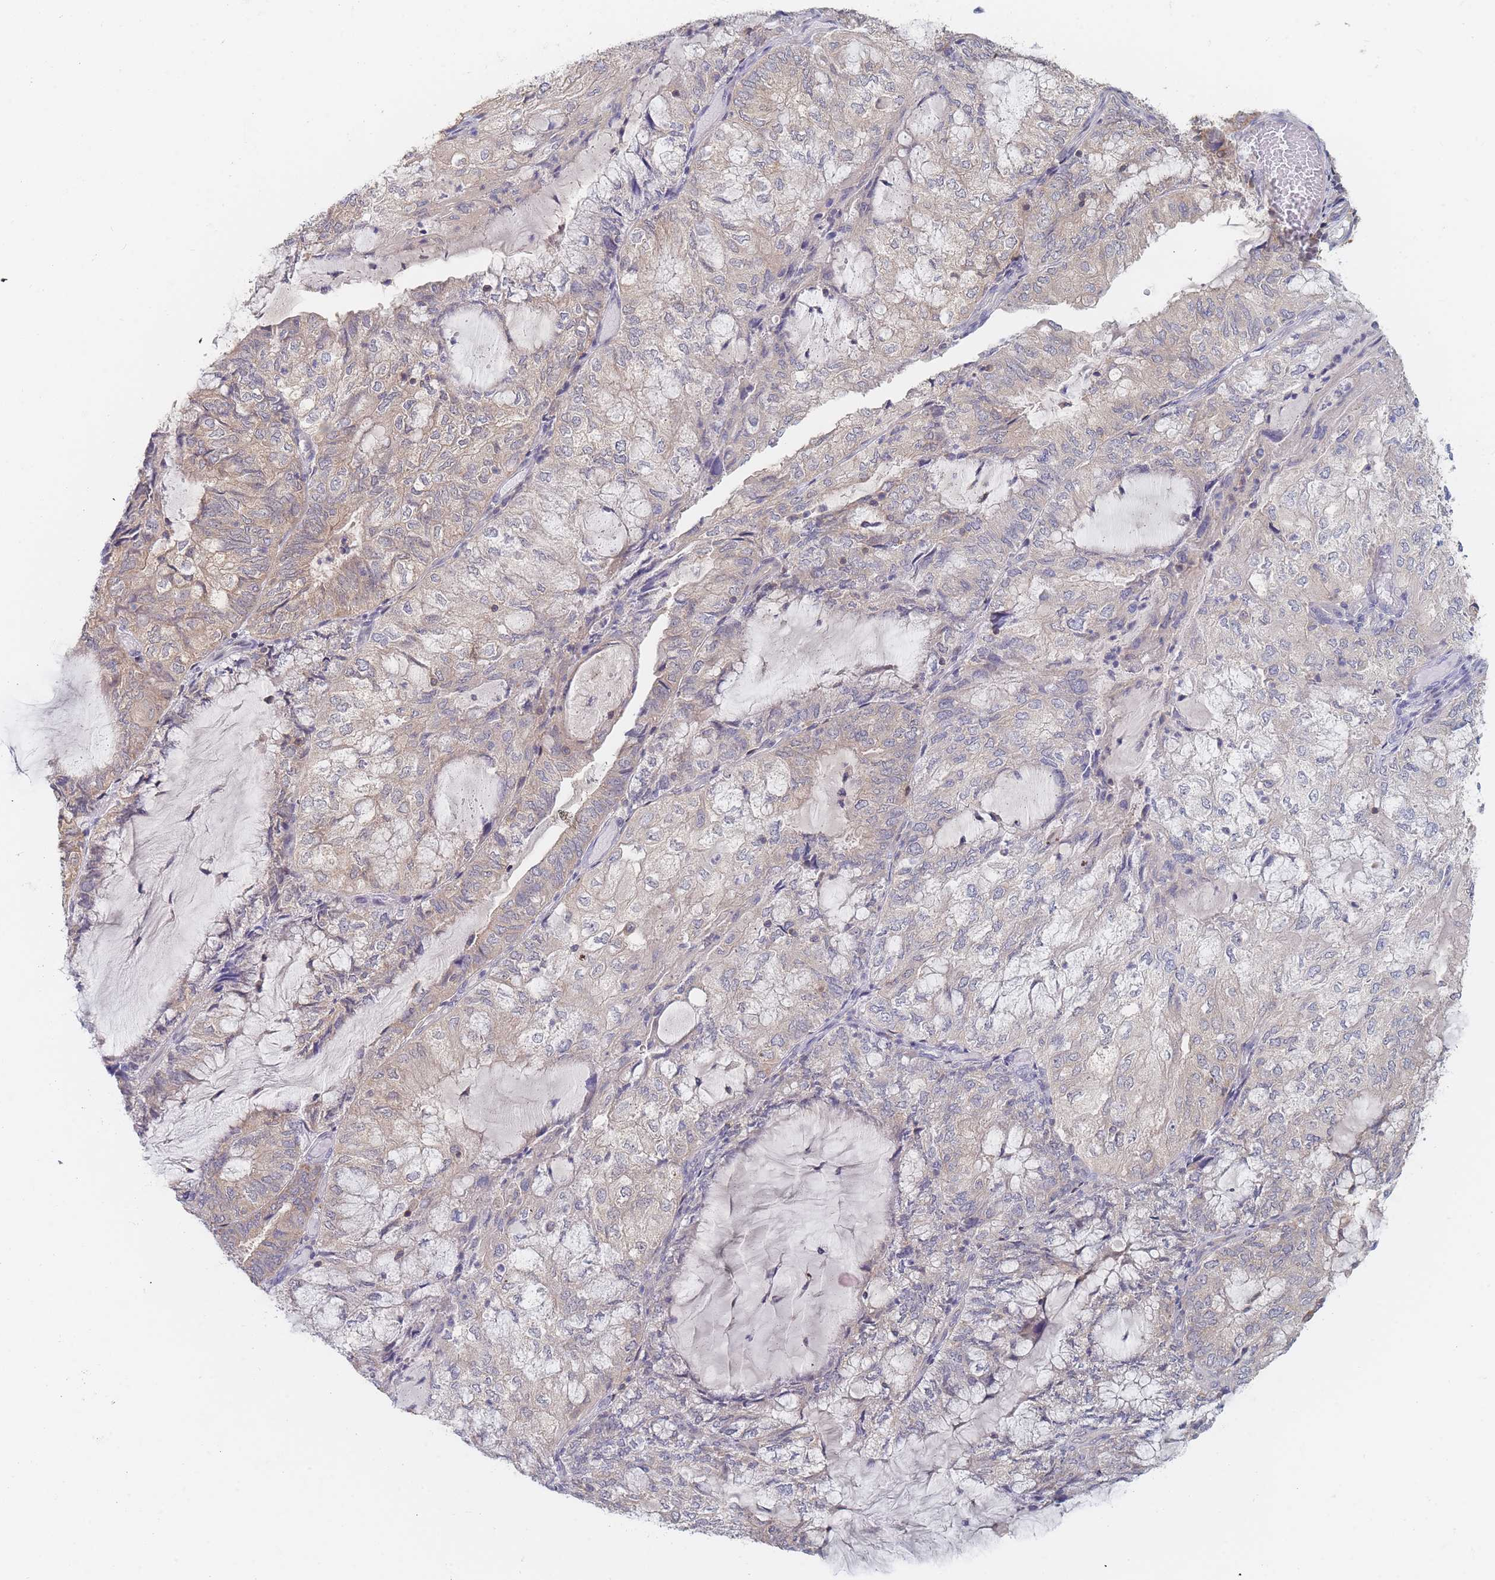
{"staining": {"intensity": "moderate", "quantity": "25%-75%", "location": "cytoplasmic/membranous"}, "tissue": "endometrial cancer", "cell_type": "Tumor cells", "image_type": "cancer", "snomed": [{"axis": "morphology", "description": "Adenocarcinoma, NOS"}, {"axis": "topography", "description": "Endometrium"}], "caption": "Protein expression by IHC demonstrates moderate cytoplasmic/membranous staining in approximately 25%-75% of tumor cells in endometrial adenocarcinoma.", "gene": "PPP6C", "patient": {"sex": "female", "age": 81}}